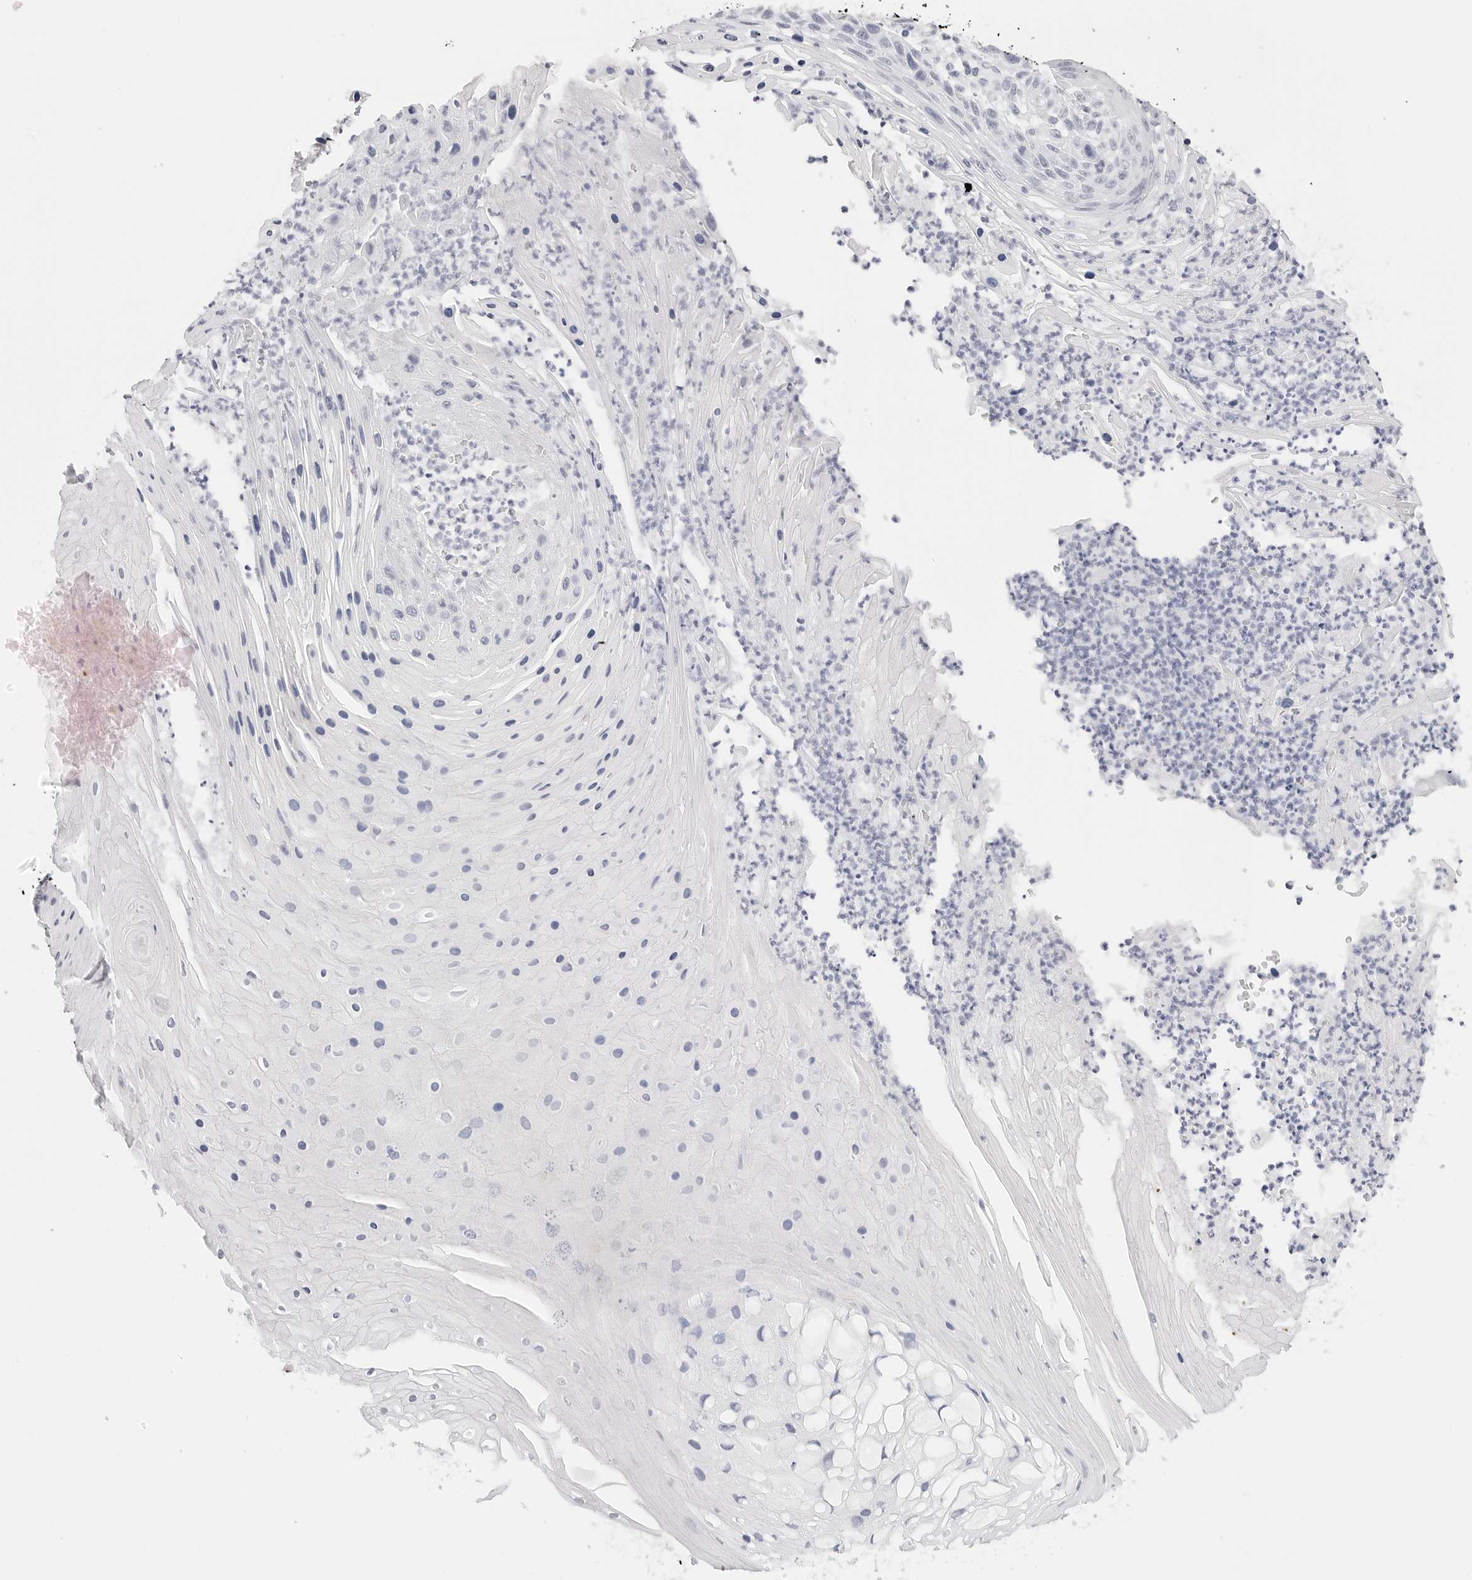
{"staining": {"intensity": "negative", "quantity": "none", "location": "none"}, "tissue": "skin cancer", "cell_type": "Tumor cells", "image_type": "cancer", "snomed": [{"axis": "morphology", "description": "Squamous cell carcinoma, NOS"}, {"axis": "topography", "description": "Skin"}], "caption": "Tumor cells show no significant protein expression in skin squamous cell carcinoma.", "gene": "TFF2", "patient": {"sex": "female", "age": 88}}